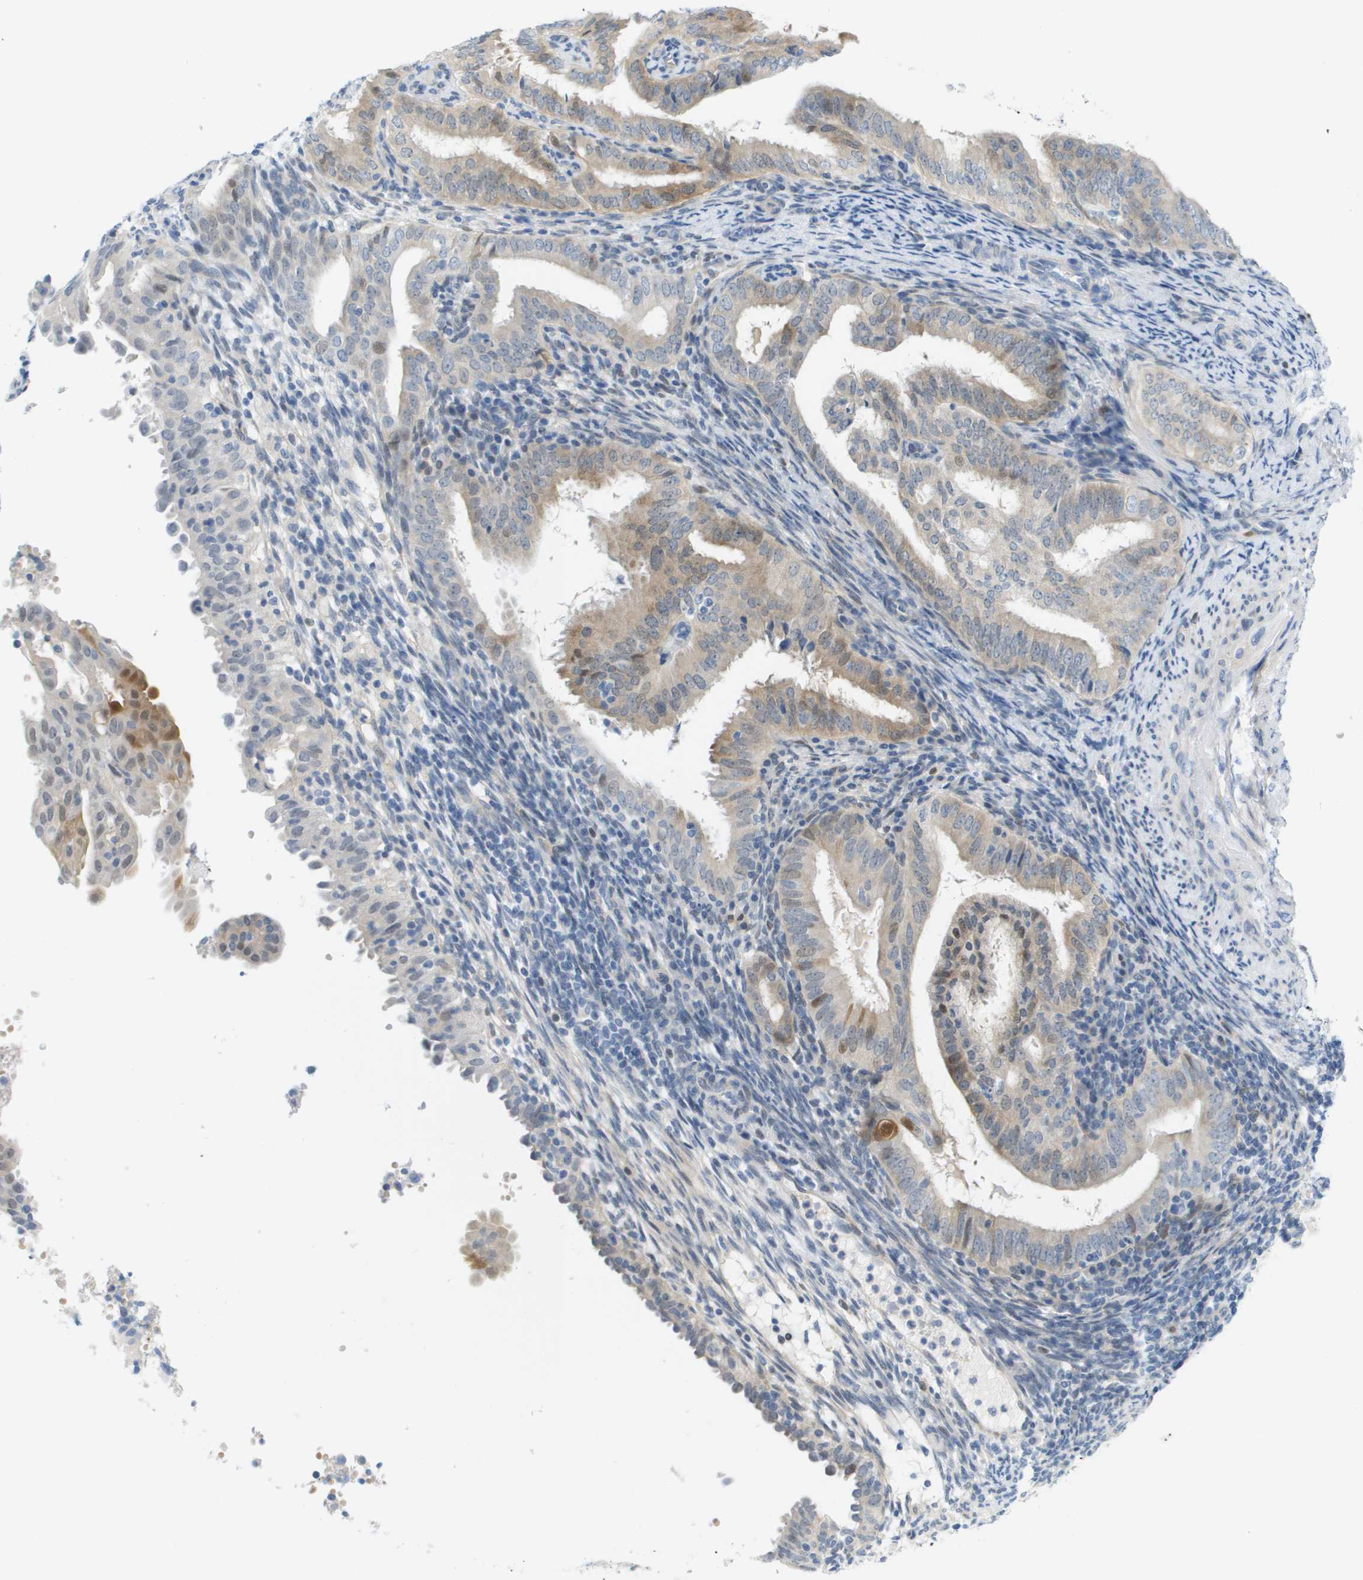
{"staining": {"intensity": "weak", "quantity": "25%-75%", "location": "cytoplasmic/membranous"}, "tissue": "endometrial cancer", "cell_type": "Tumor cells", "image_type": "cancer", "snomed": [{"axis": "morphology", "description": "Adenocarcinoma, NOS"}, {"axis": "topography", "description": "Endometrium"}], "caption": "Immunohistochemistry histopathology image of neoplastic tissue: endometrial cancer (adenocarcinoma) stained using IHC exhibits low levels of weak protein expression localized specifically in the cytoplasmic/membranous of tumor cells, appearing as a cytoplasmic/membranous brown color.", "gene": "CUL9", "patient": {"sex": "female", "age": 58}}